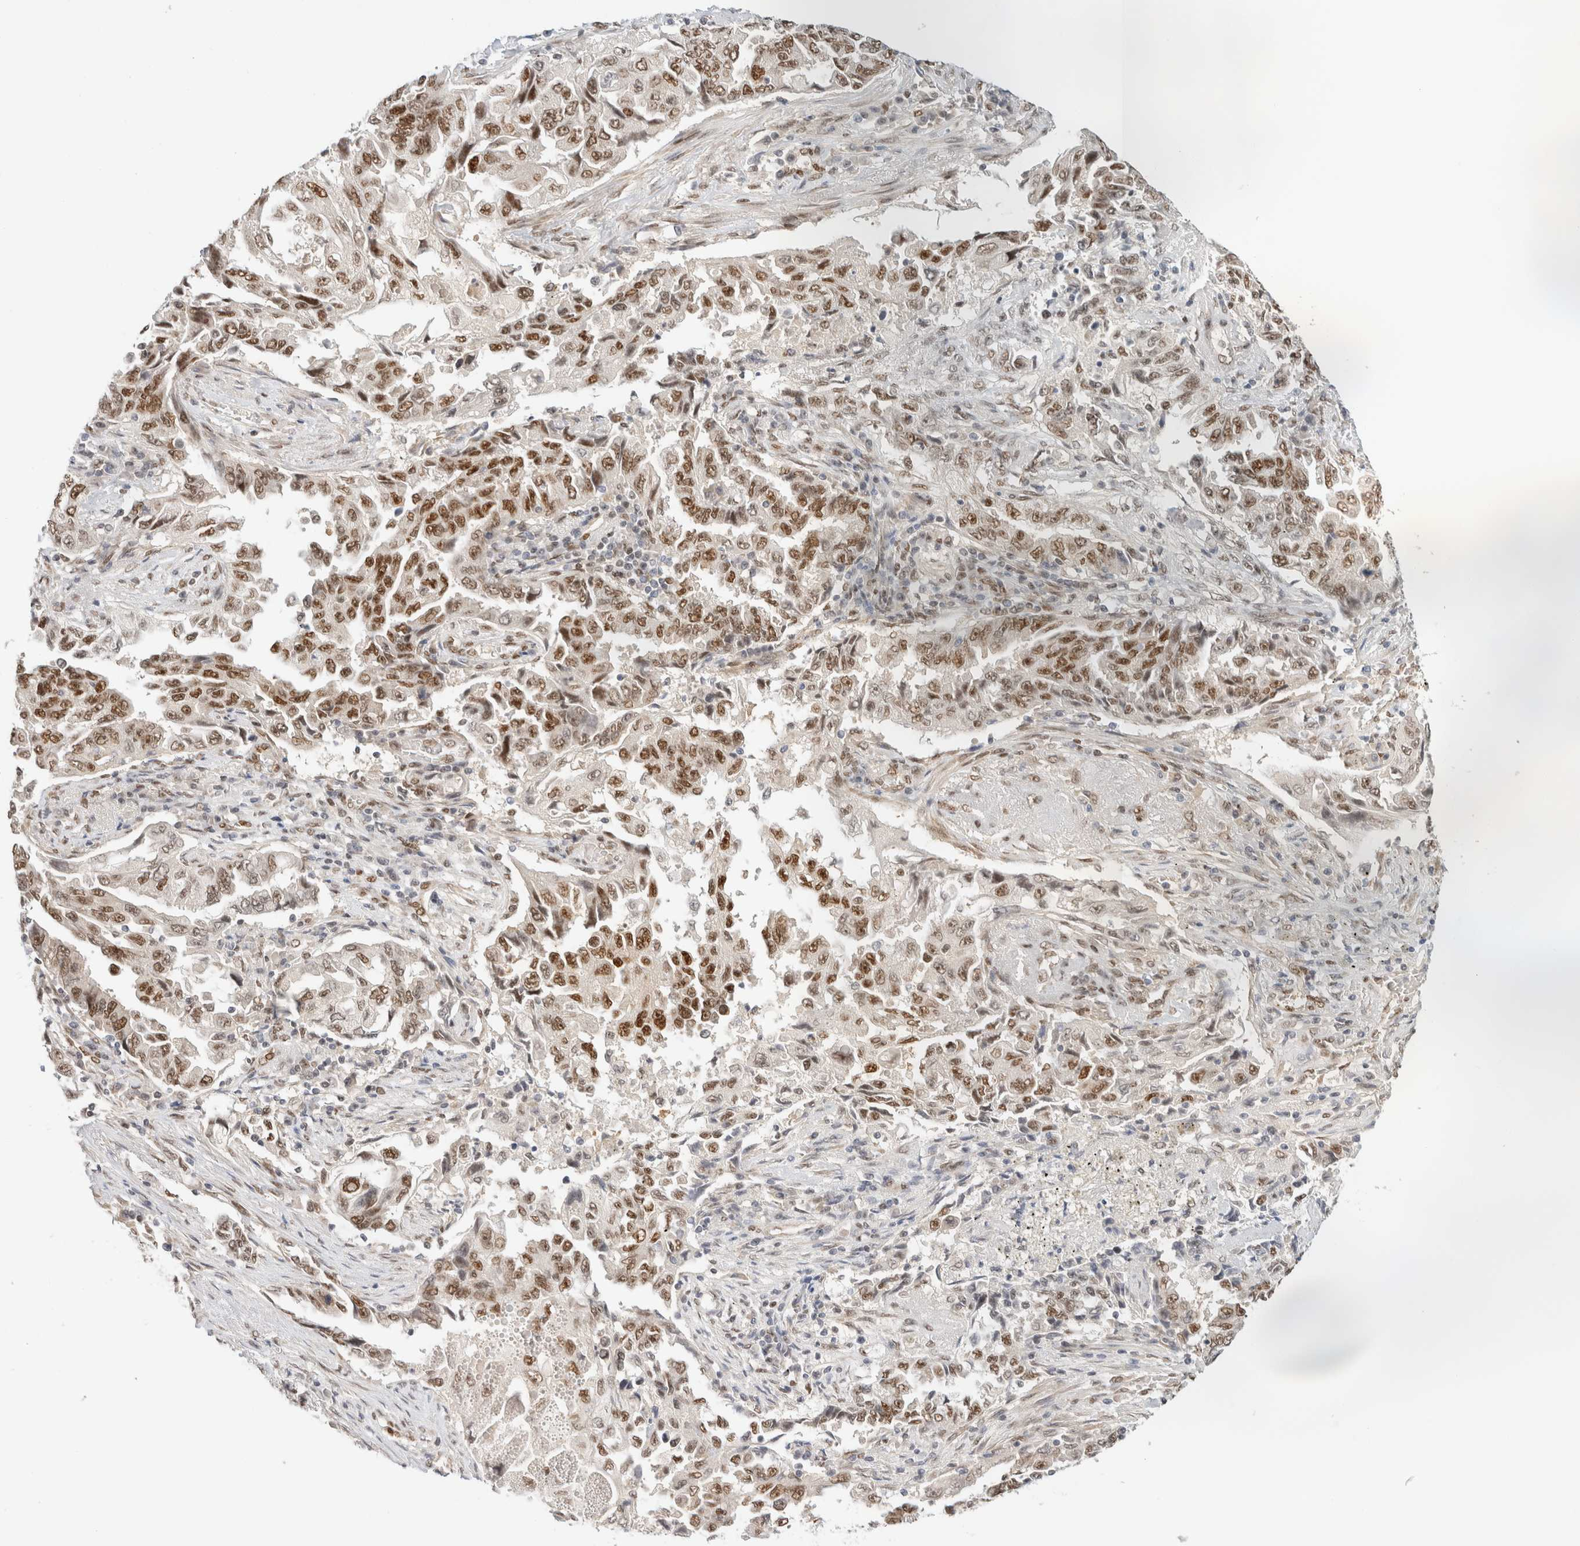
{"staining": {"intensity": "strong", "quantity": ">75%", "location": "nuclear"}, "tissue": "lung cancer", "cell_type": "Tumor cells", "image_type": "cancer", "snomed": [{"axis": "morphology", "description": "Adenocarcinoma, NOS"}, {"axis": "topography", "description": "Lung"}], "caption": "Brown immunohistochemical staining in lung cancer (adenocarcinoma) demonstrates strong nuclear staining in about >75% of tumor cells.", "gene": "ZNF768", "patient": {"sex": "female", "age": 51}}